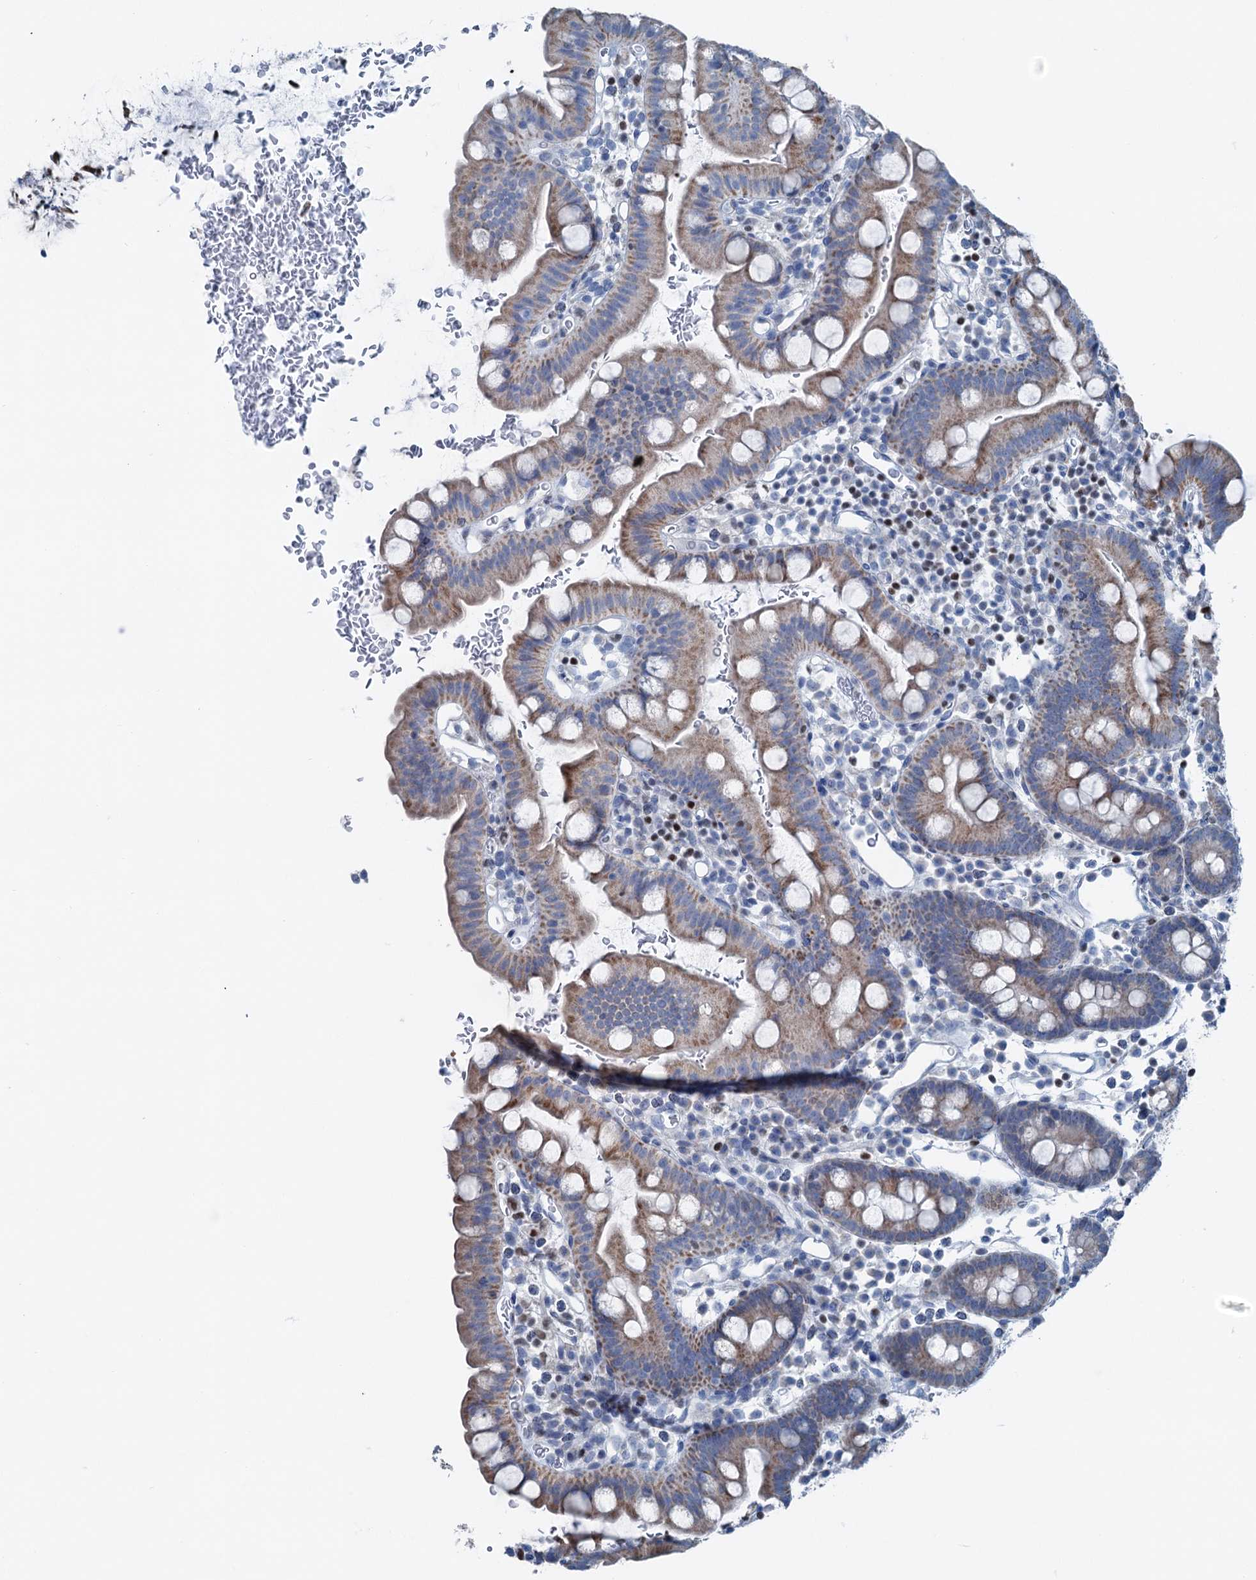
{"staining": {"intensity": "moderate", "quantity": "25%-75%", "location": "cytoplasmic/membranous"}, "tissue": "small intestine", "cell_type": "Glandular cells", "image_type": "normal", "snomed": [{"axis": "morphology", "description": "Normal tissue, NOS"}, {"axis": "topography", "description": "Stomach, upper"}, {"axis": "topography", "description": "Stomach, lower"}, {"axis": "topography", "description": "Small intestine"}], "caption": "Immunohistochemical staining of normal human small intestine displays moderate cytoplasmic/membranous protein staining in about 25%-75% of glandular cells.", "gene": "ELP4", "patient": {"sex": "male", "age": 68}}